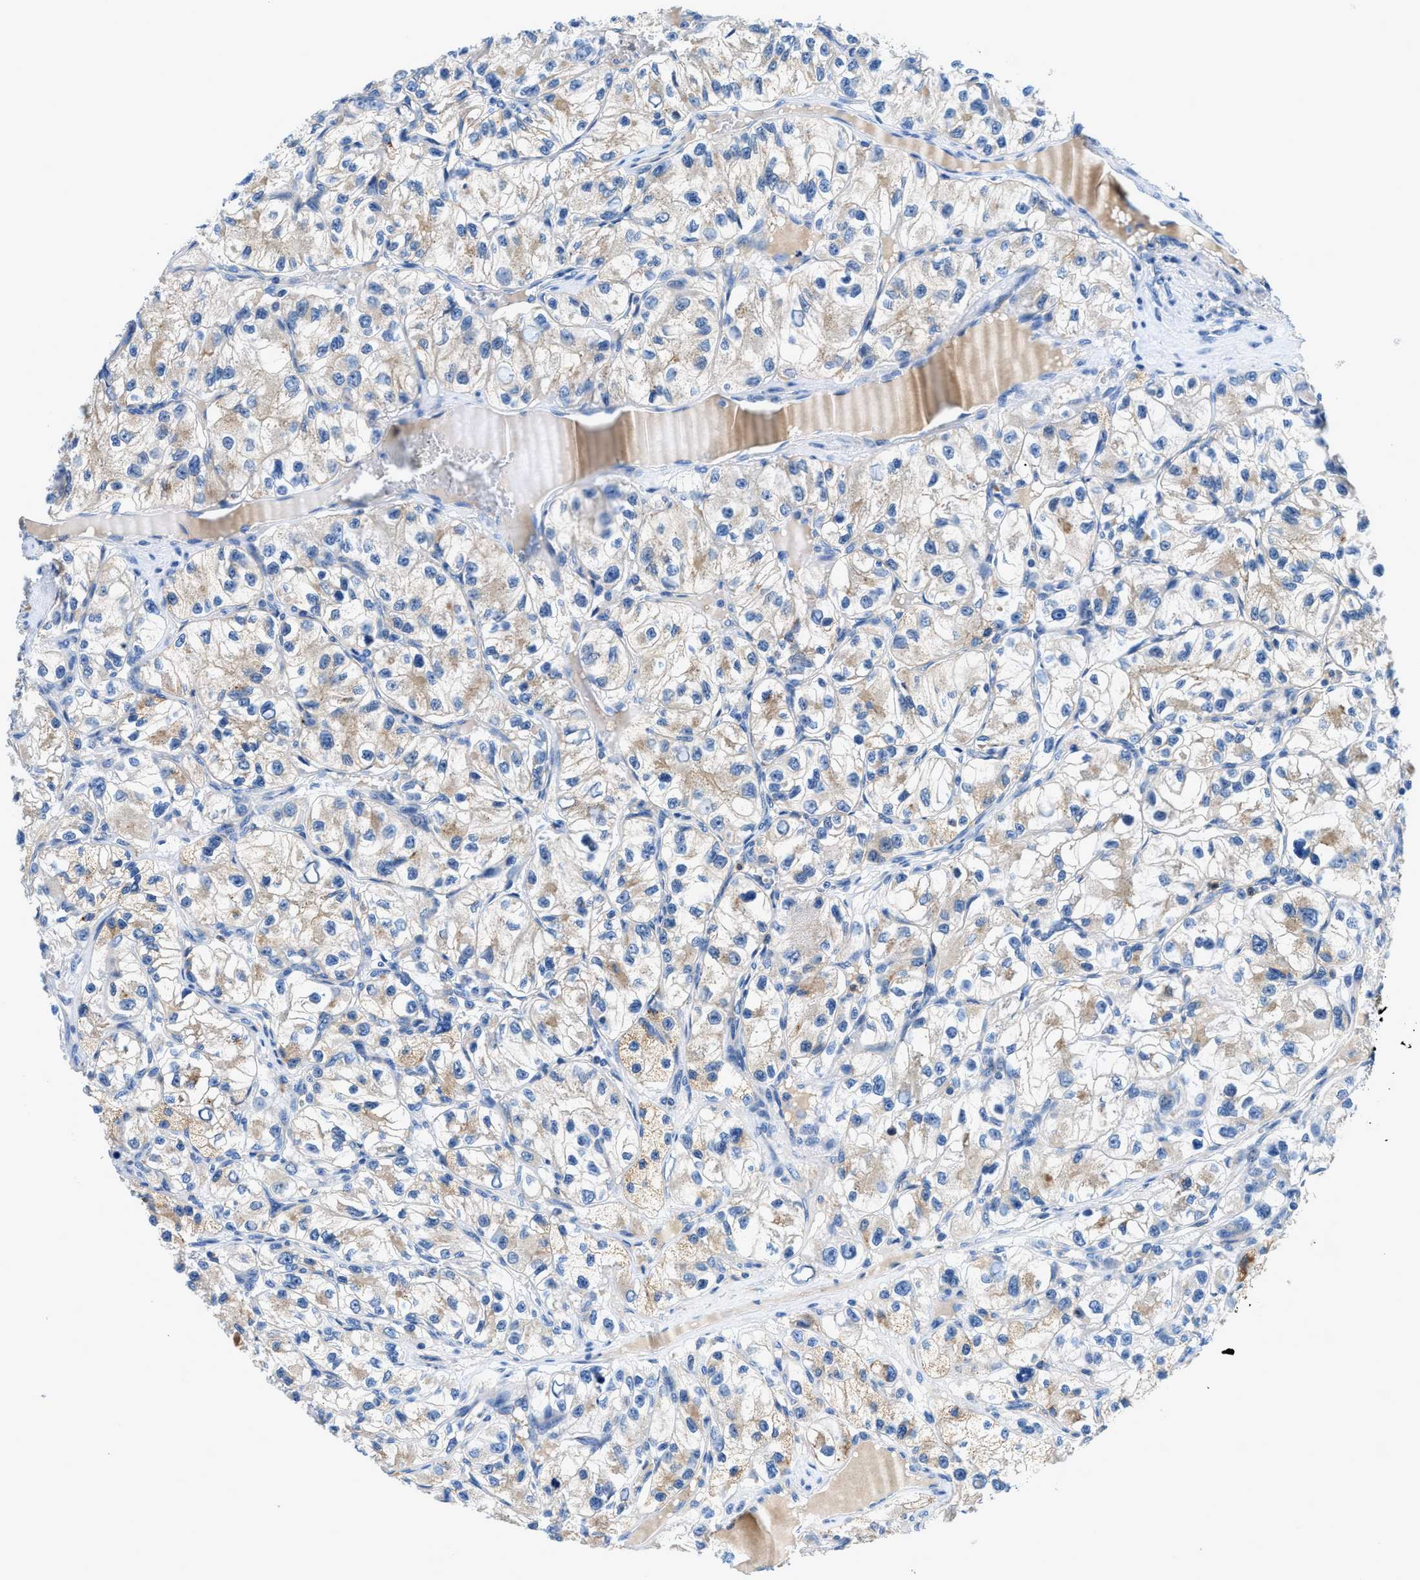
{"staining": {"intensity": "weak", "quantity": "25%-75%", "location": "cytoplasmic/membranous"}, "tissue": "renal cancer", "cell_type": "Tumor cells", "image_type": "cancer", "snomed": [{"axis": "morphology", "description": "Adenocarcinoma, NOS"}, {"axis": "topography", "description": "Kidney"}], "caption": "Immunohistochemical staining of human adenocarcinoma (renal) reveals weak cytoplasmic/membranous protein staining in approximately 25%-75% of tumor cells.", "gene": "ADGRE3", "patient": {"sex": "female", "age": 57}}